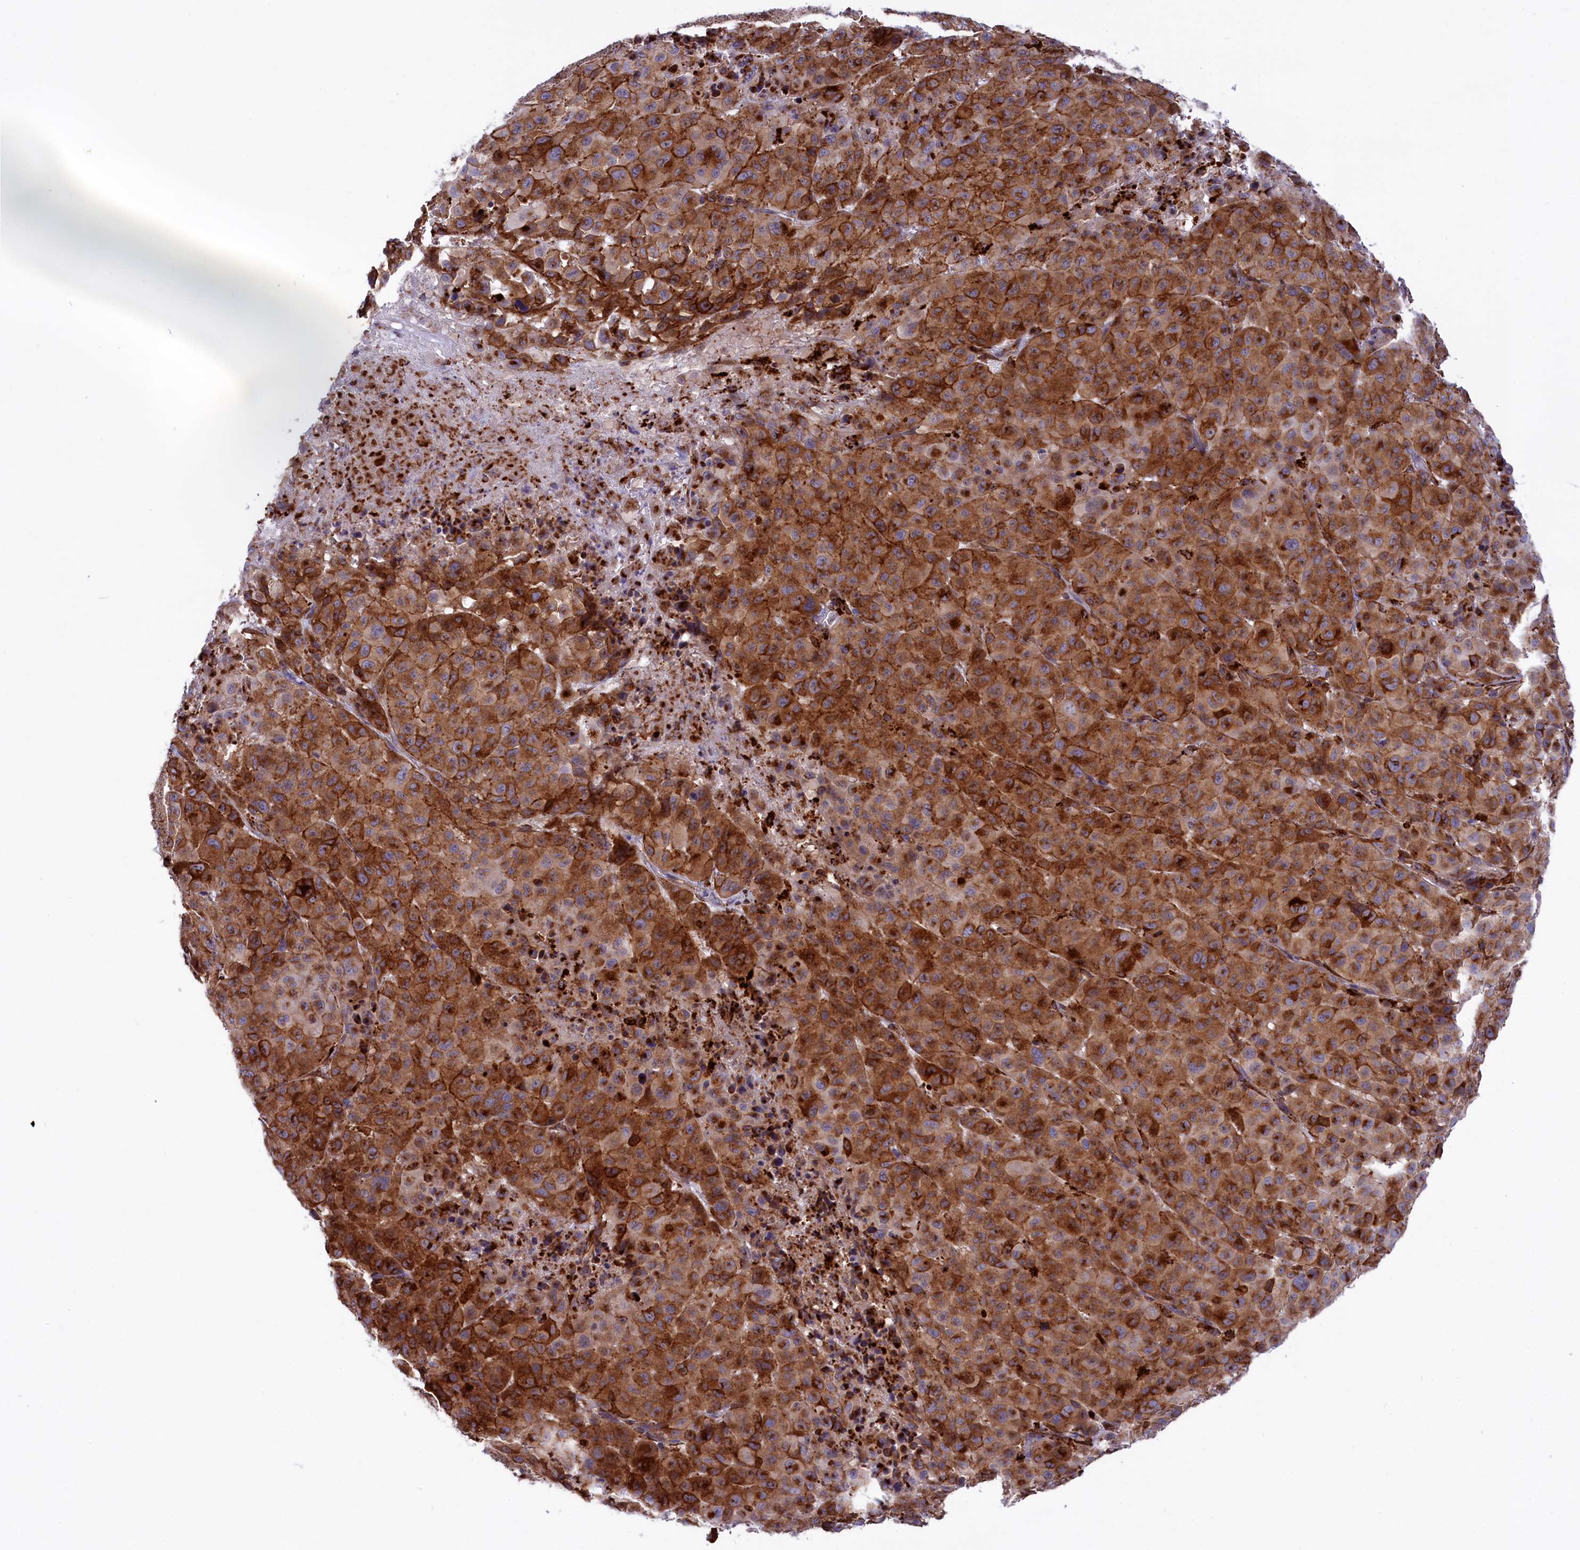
{"staining": {"intensity": "strong", "quantity": ">75%", "location": "cytoplasmic/membranous"}, "tissue": "melanoma", "cell_type": "Tumor cells", "image_type": "cancer", "snomed": [{"axis": "morphology", "description": "Malignant melanoma, NOS"}, {"axis": "topography", "description": "Skin"}], "caption": "Protein expression analysis of melanoma reveals strong cytoplasmic/membranous positivity in approximately >75% of tumor cells. The protein of interest is stained brown, and the nuclei are stained in blue (DAB (3,3'-diaminobenzidine) IHC with brightfield microscopy, high magnification).", "gene": "MAN2B1", "patient": {"sex": "male", "age": 73}}